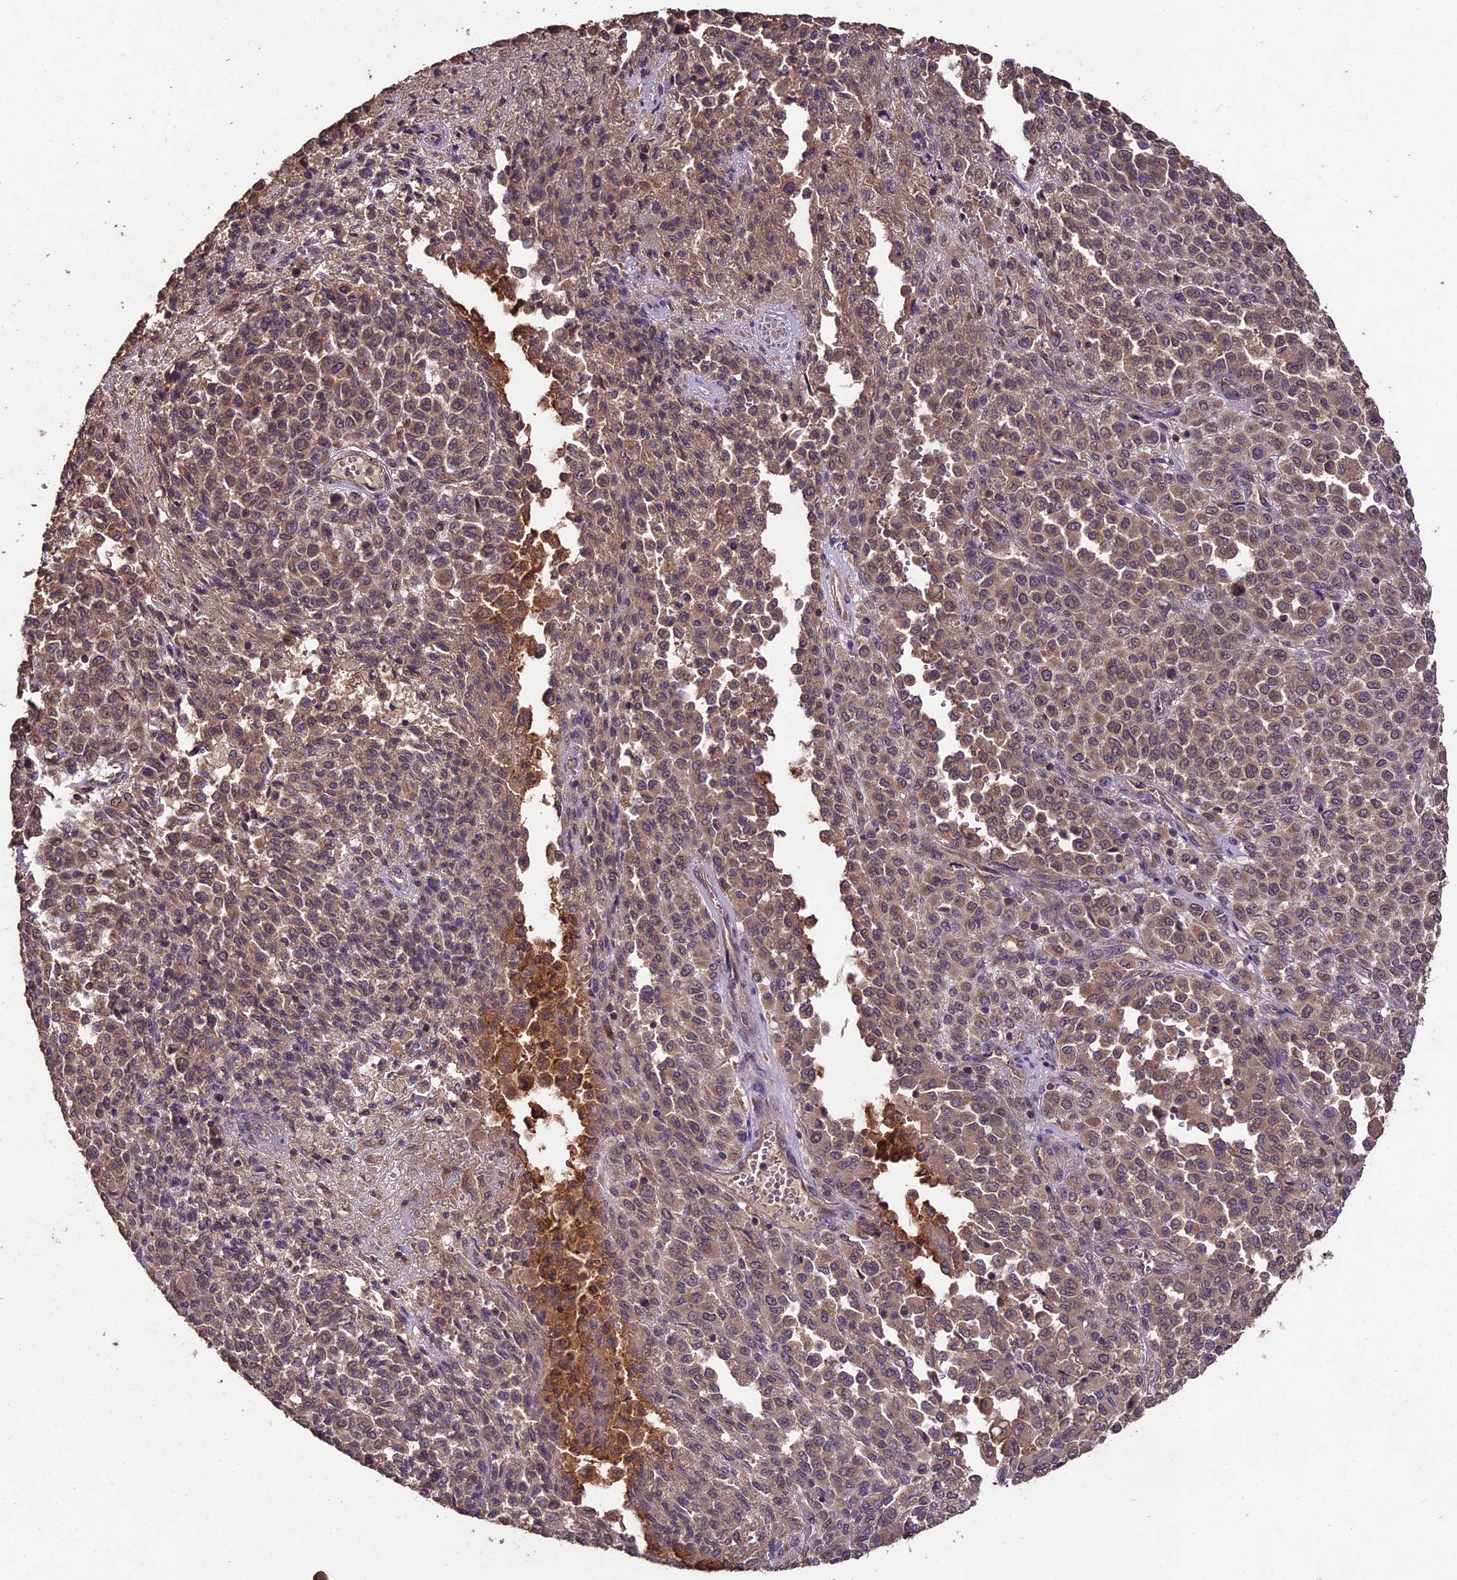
{"staining": {"intensity": "weak", "quantity": ">75%", "location": "cytoplasmic/membranous"}, "tissue": "melanoma", "cell_type": "Tumor cells", "image_type": "cancer", "snomed": [{"axis": "morphology", "description": "Malignant melanoma, Metastatic site"}, {"axis": "topography", "description": "Pancreas"}], "caption": "Melanoma tissue exhibits weak cytoplasmic/membranous staining in about >75% of tumor cells", "gene": "TTLL10", "patient": {"sex": "female", "age": 30}}